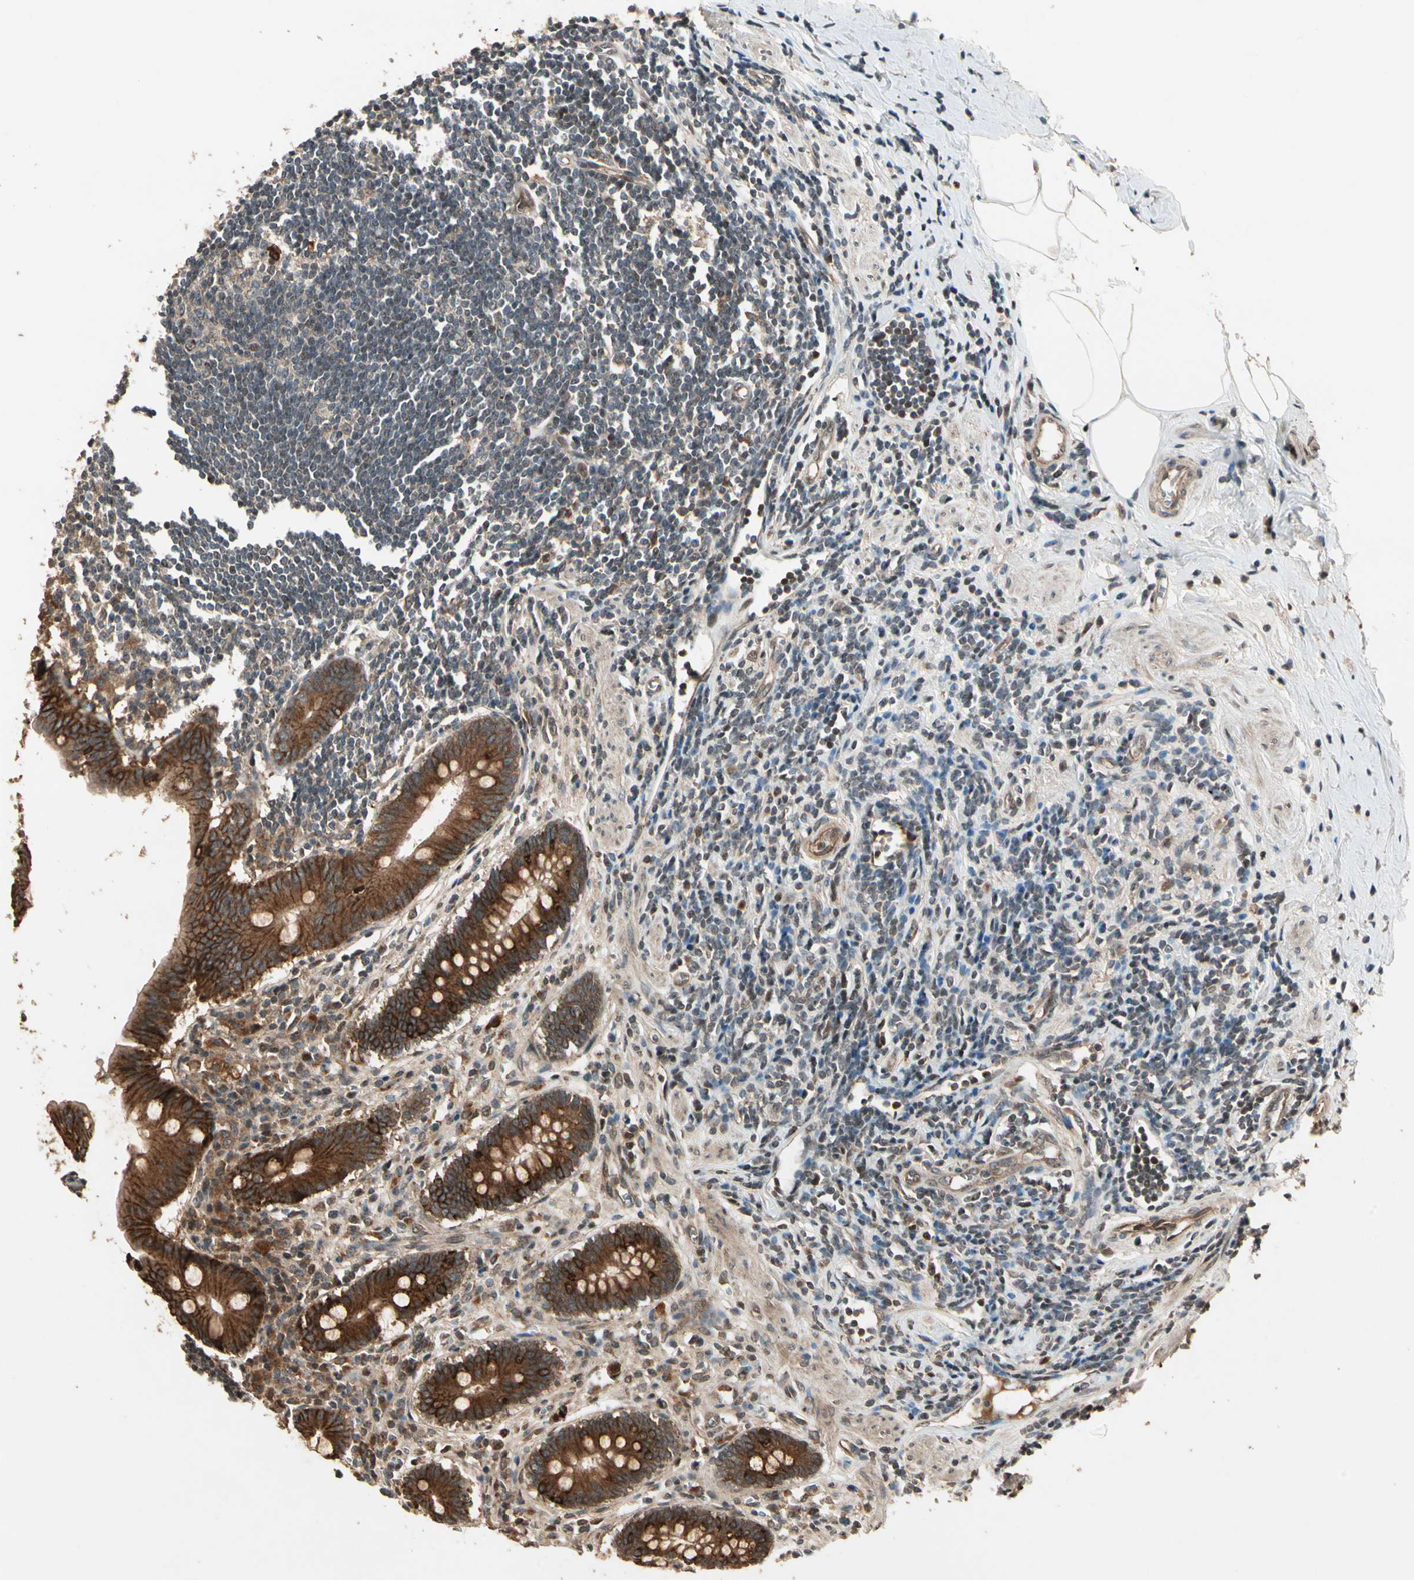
{"staining": {"intensity": "strong", "quantity": ">75%", "location": "cytoplasmic/membranous"}, "tissue": "appendix", "cell_type": "Glandular cells", "image_type": "normal", "snomed": [{"axis": "morphology", "description": "Normal tissue, NOS"}, {"axis": "topography", "description": "Appendix"}], "caption": "Benign appendix was stained to show a protein in brown. There is high levels of strong cytoplasmic/membranous expression in about >75% of glandular cells. (Stains: DAB (3,3'-diaminobenzidine) in brown, nuclei in blue, Microscopy: brightfield microscopy at high magnification).", "gene": "GLUL", "patient": {"sex": "female", "age": 50}}